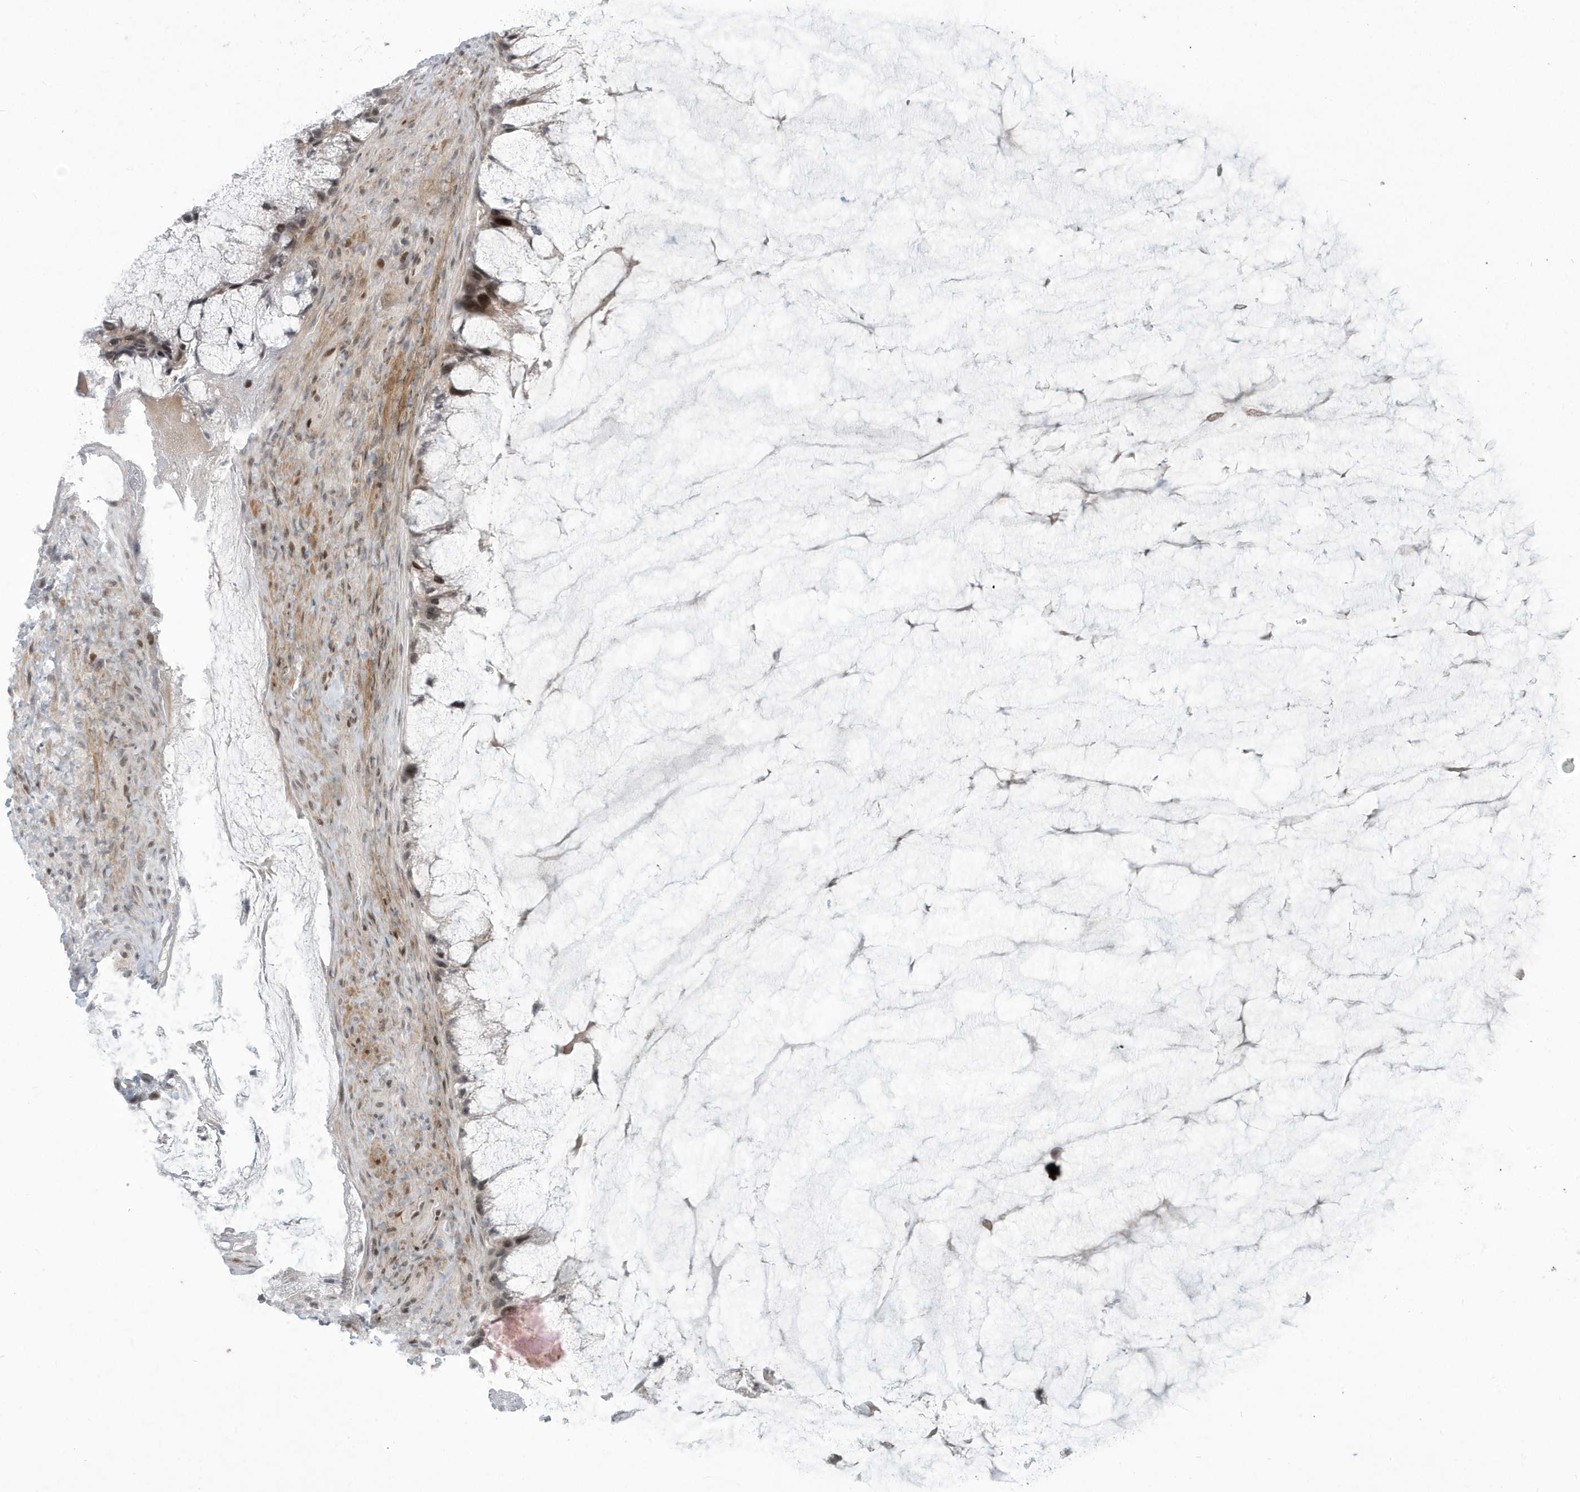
{"staining": {"intensity": "moderate", "quantity": ">75%", "location": "nuclear"}, "tissue": "ovarian cancer", "cell_type": "Tumor cells", "image_type": "cancer", "snomed": [{"axis": "morphology", "description": "Cystadenocarcinoma, mucinous, NOS"}, {"axis": "topography", "description": "Ovary"}], "caption": "Human mucinous cystadenocarcinoma (ovarian) stained with a protein marker shows moderate staining in tumor cells.", "gene": "C1orf52", "patient": {"sex": "female", "age": 37}}